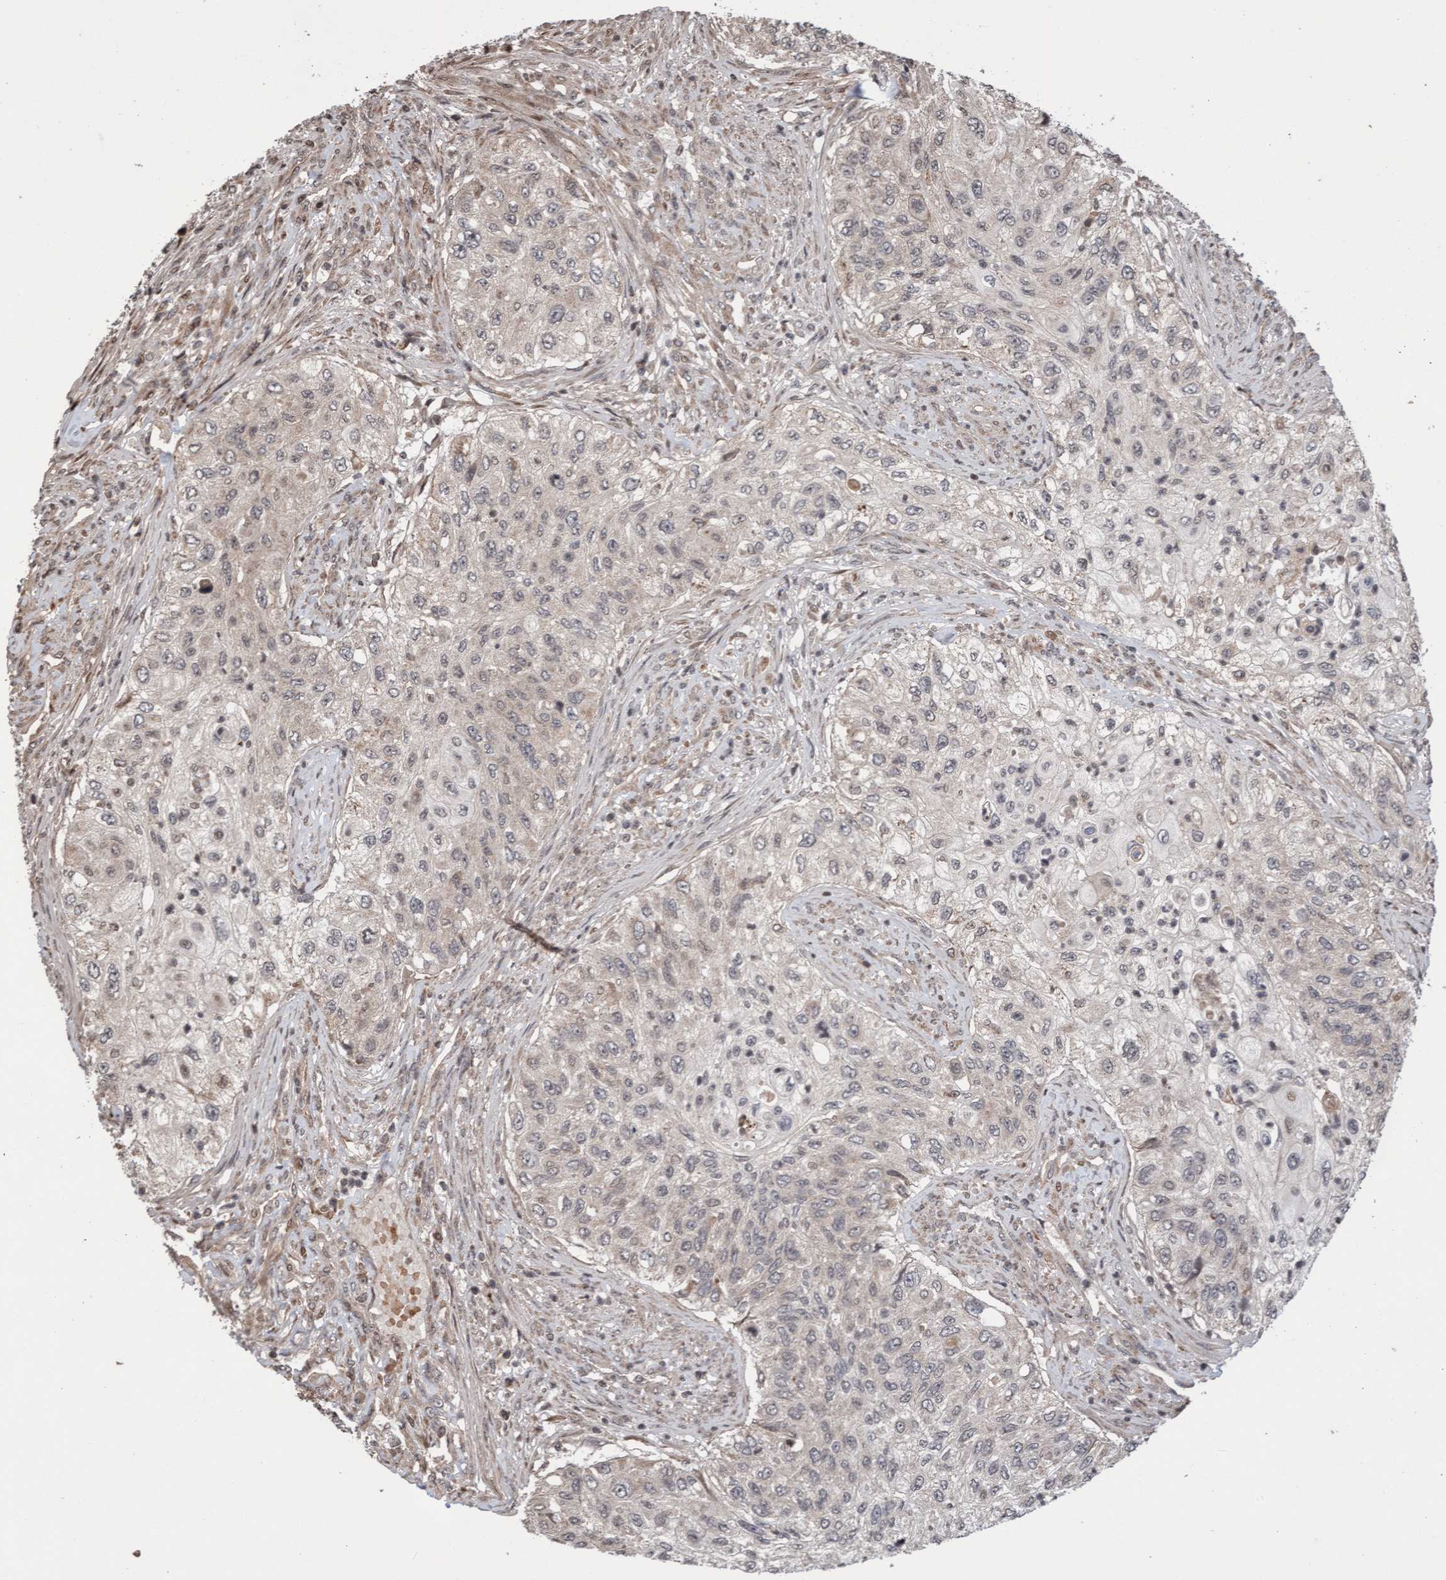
{"staining": {"intensity": "weak", "quantity": "<25%", "location": "cytoplasmic/membranous"}, "tissue": "urothelial cancer", "cell_type": "Tumor cells", "image_type": "cancer", "snomed": [{"axis": "morphology", "description": "Urothelial carcinoma, High grade"}, {"axis": "topography", "description": "Urinary bladder"}], "caption": "A high-resolution photomicrograph shows immunohistochemistry (IHC) staining of high-grade urothelial carcinoma, which displays no significant staining in tumor cells.", "gene": "PECR", "patient": {"sex": "female", "age": 60}}